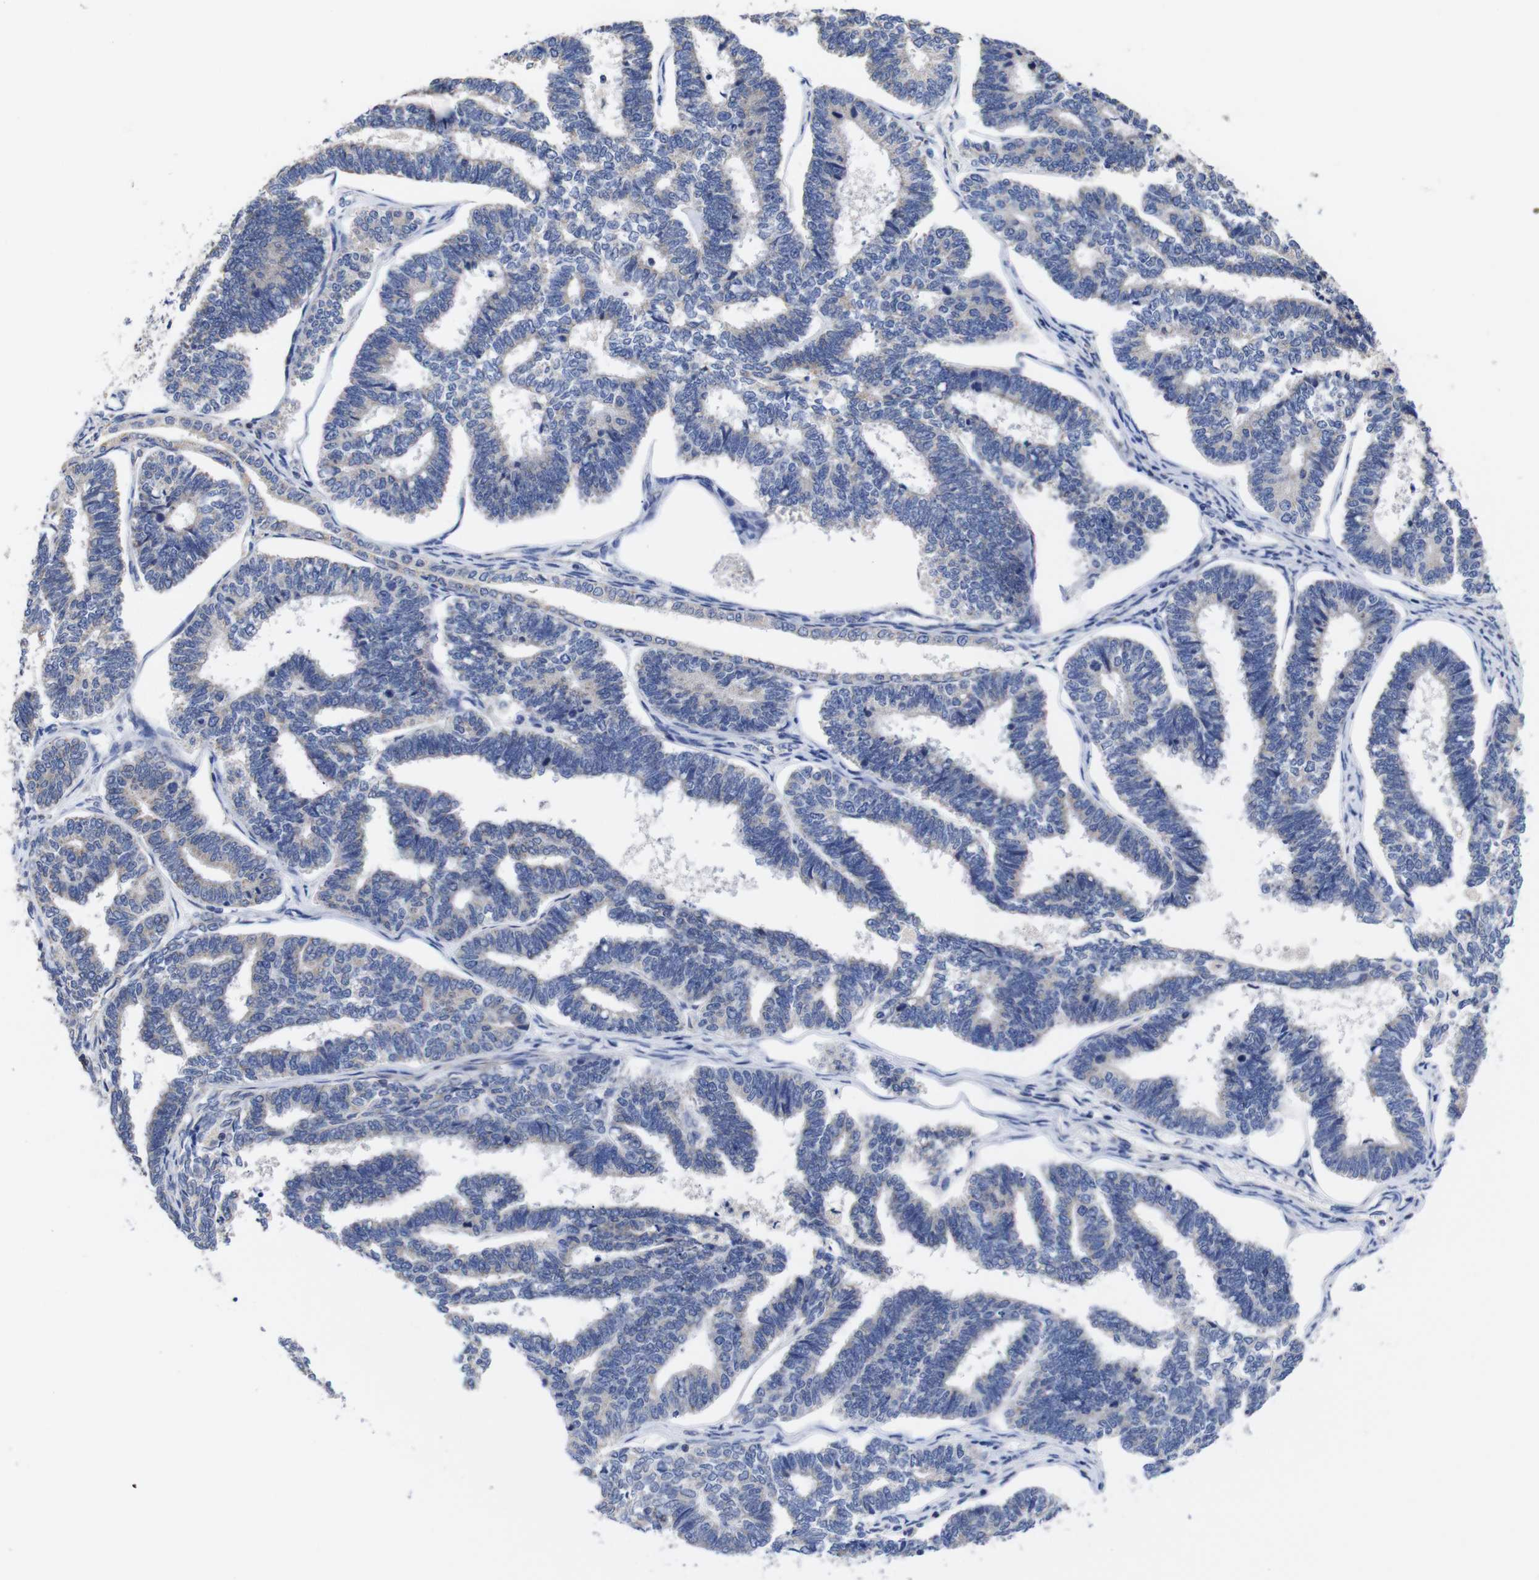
{"staining": {"intensity": "negative", "quantity": "none", "location": "none"}, "tissue": "endometrial cancer", "cell_type": "Tumor cells", "image_type": "cancer", "snomed": [{"axis": "morphology", "description": "Adenocarcinoma, NOS"}, {"axis": "topography", "description": "Endometrium"}], "caption": "The IHC photomicrograph has no significant expression in tumor cells of adenocarcinoma (endometrial) tissue.", "gene": "OPN3", "patient": {"sex": "female", "age": 70}}